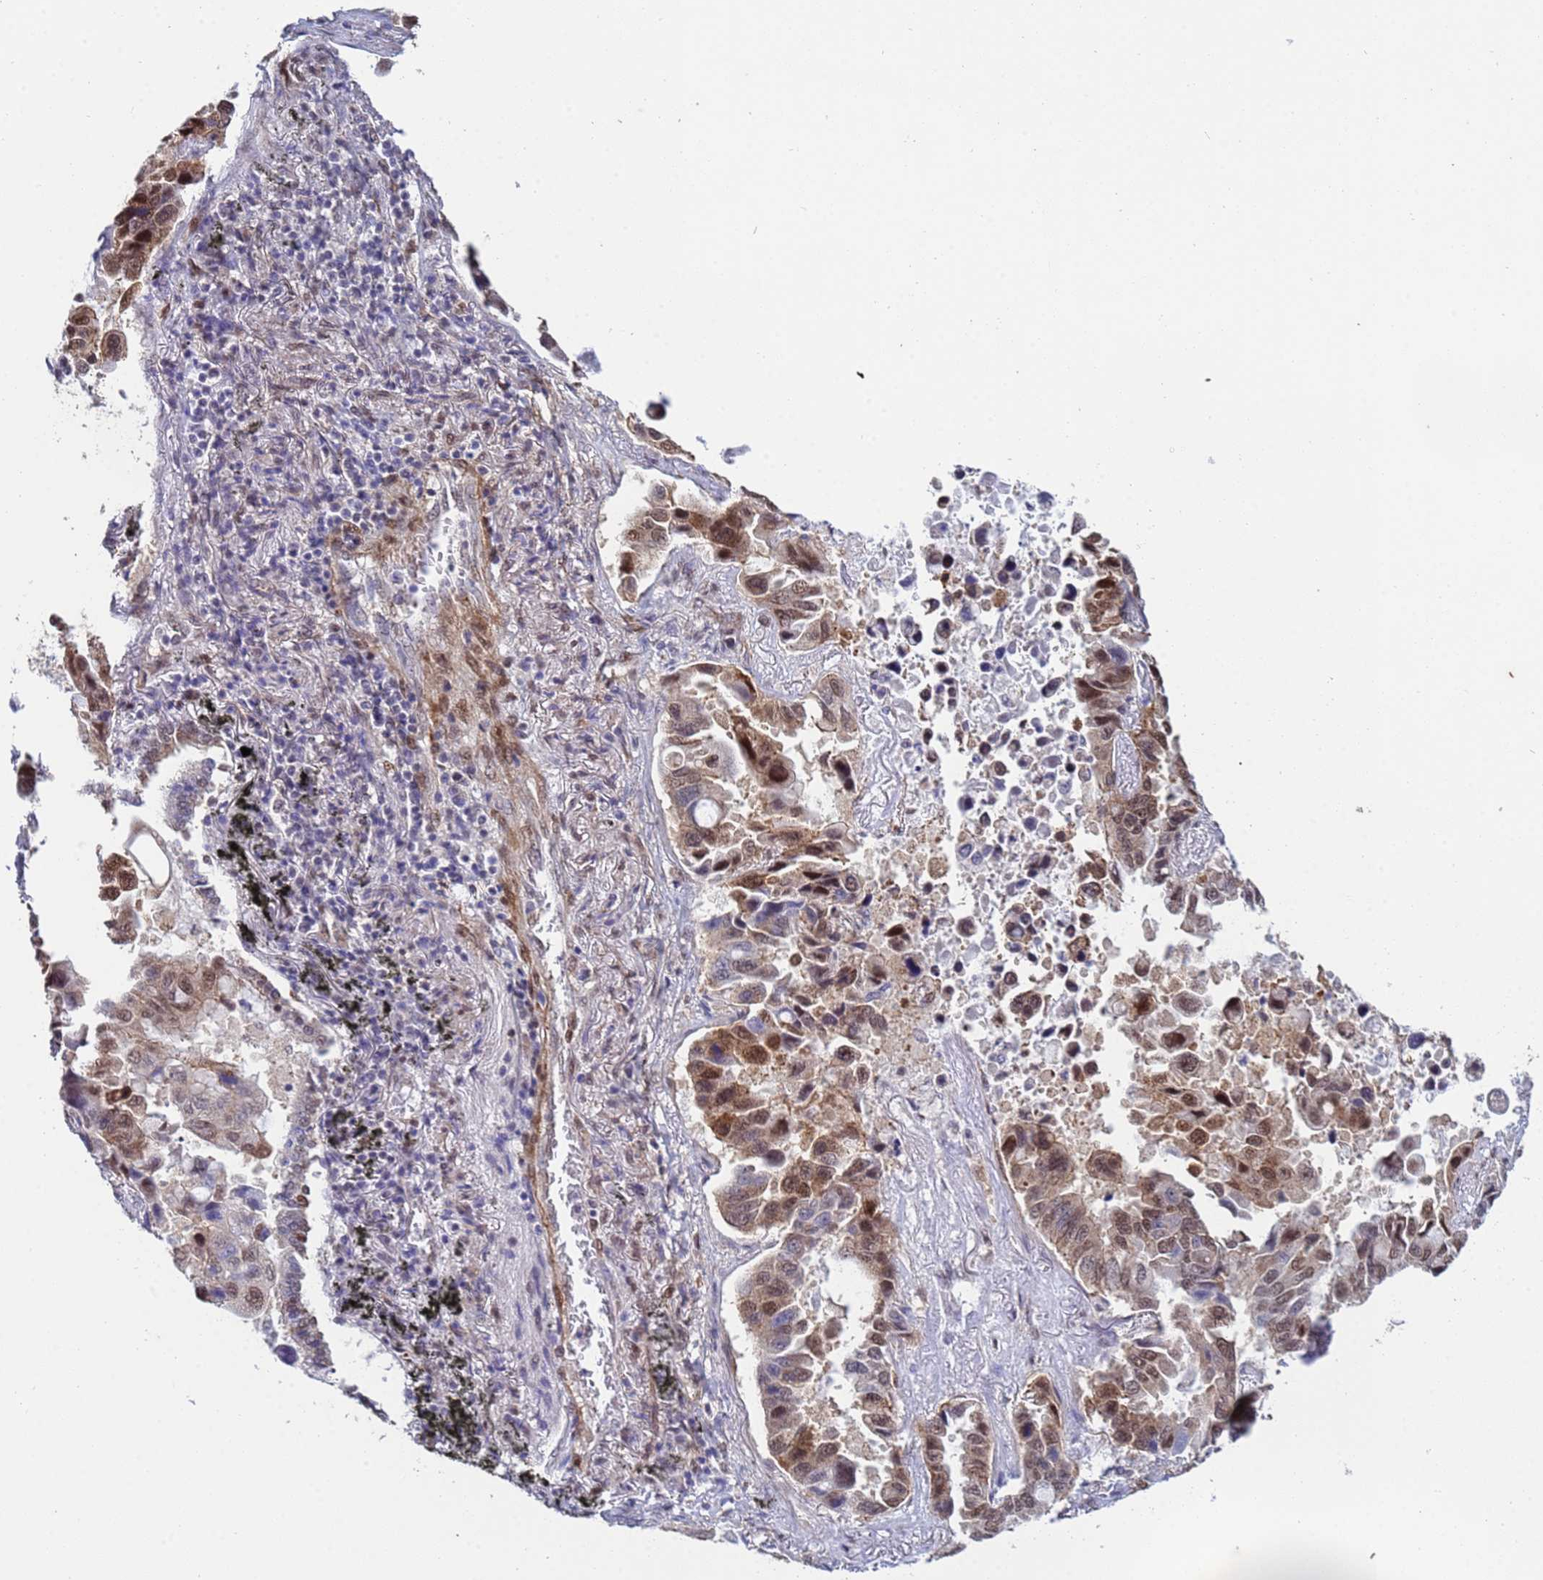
{"staining": {"intensity": "moderate", "quantity": ">75%", "location": "cytoplasmic/membranous,nuclear"}, "tissue": "lung cancer", "cell_type": "Tumor cells", "image_type": "cancer", "snomed": [{"axis": "morphology", "description": "Adenocarcinoma, NOS"}, {"axis": "topography", "description": "Lung"}], "caption": "Immunohistochemistry (IHC) histopathology image of neoplastic tissue: human lung cancer (adenocarcinoma) stained using immunohistochemistry displays medium levels of moderate protein expression localized specifically in the cytoplasmic/membranous and nuclear of tumor cells, appearing as a cytoplasmic/membranous and nuclear brown color.", "gene": "TRIP6", "patient": {"sex": "male", "age": 64}}